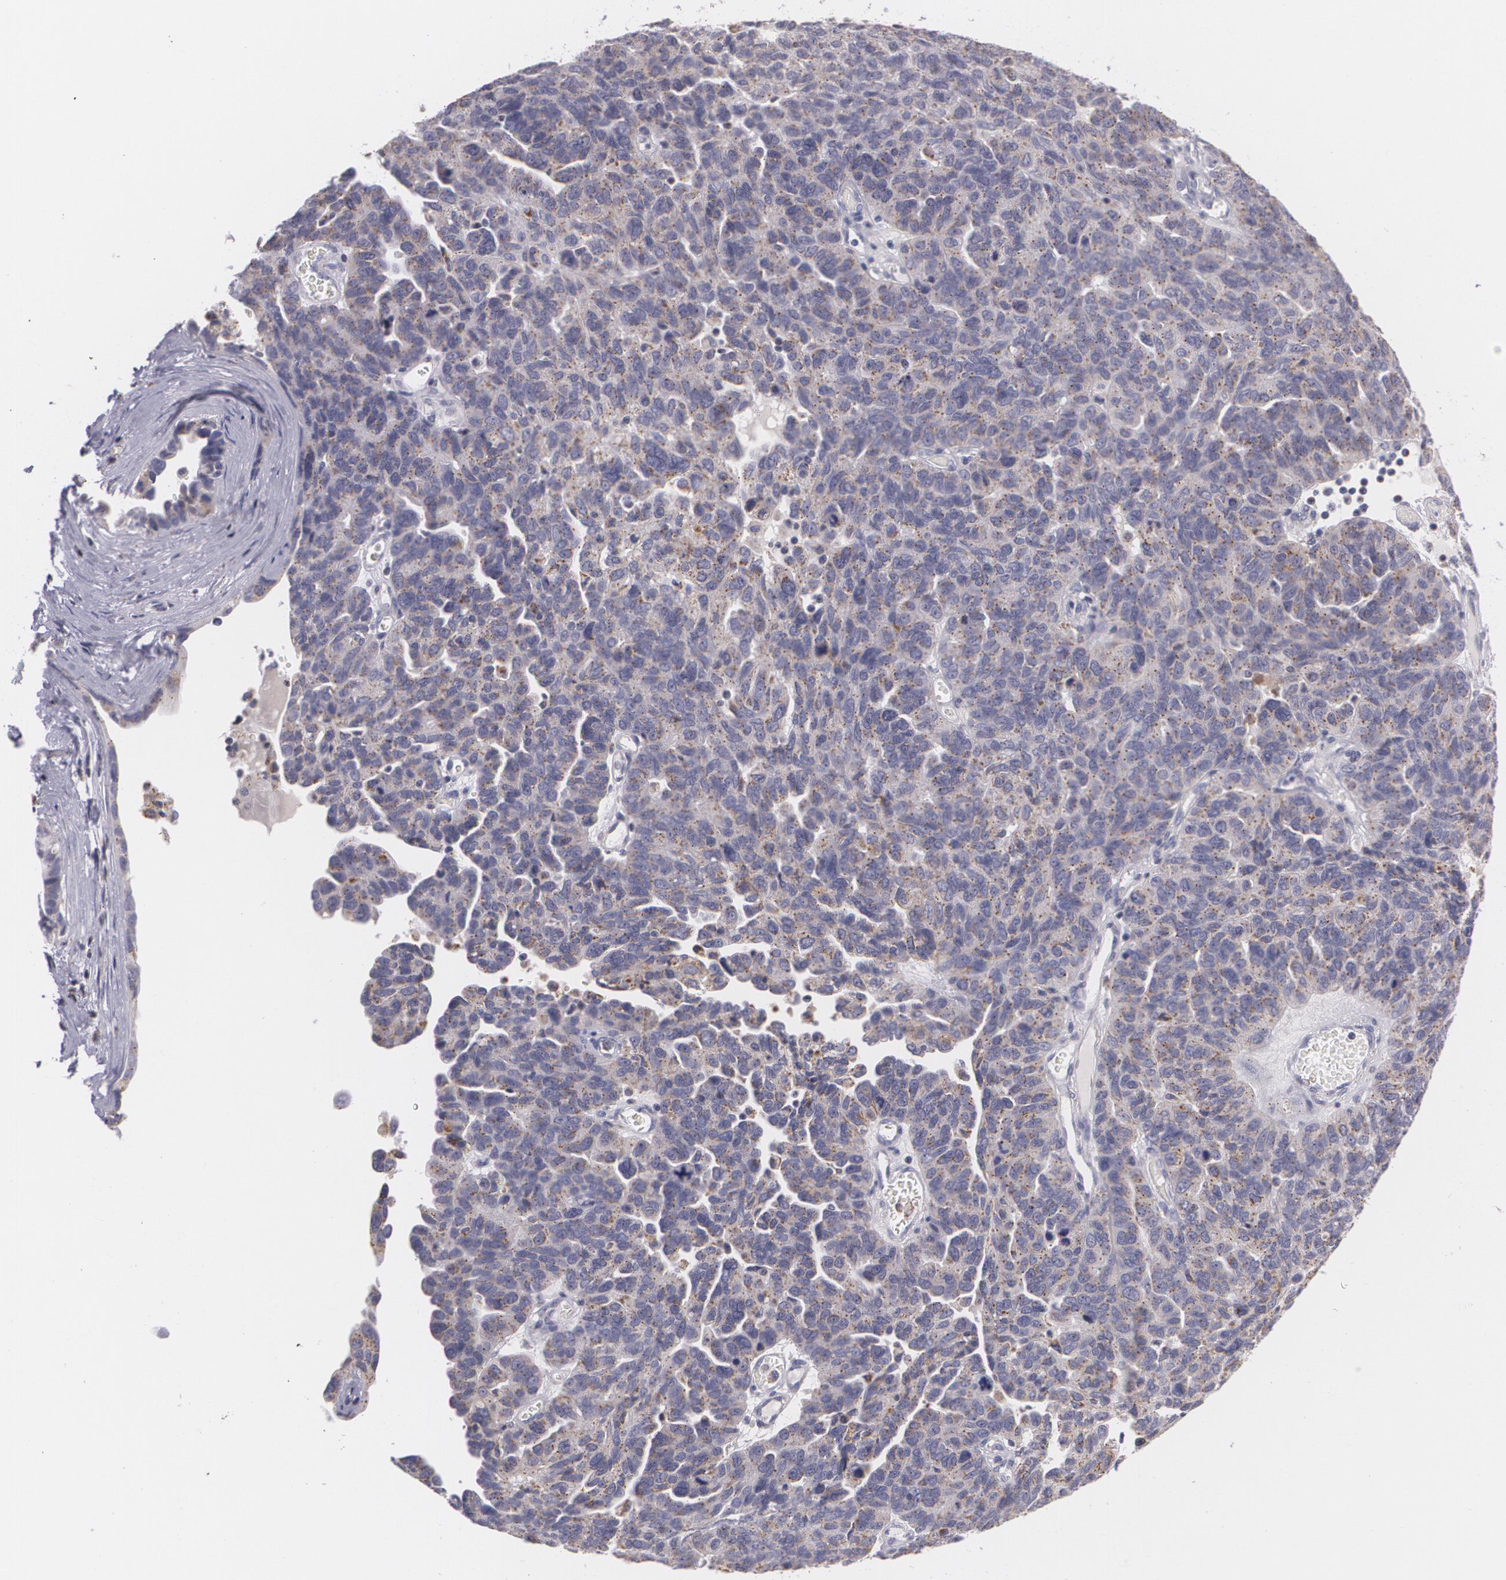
{"staining": {"intensity": "weak", "quantity": ">75%", "location": "cytoplasmic/membranous"}, "tissue": "ovarian cancer", "cell_type": "Tumor cells", "image_type": "cancer", "snomed": [{"axis": "morphology", "description": "Cystadenocarcinoma, serous, NOS"}, {"axis": "topography", "description": "Ovary"}], "caption": "Human ovarian serous cystadenocarcinoma stained with a protein marker reveals weak staining in tumor cells.", "gene": "CILK1", "patient": {"sex": "female", "age": 64}}